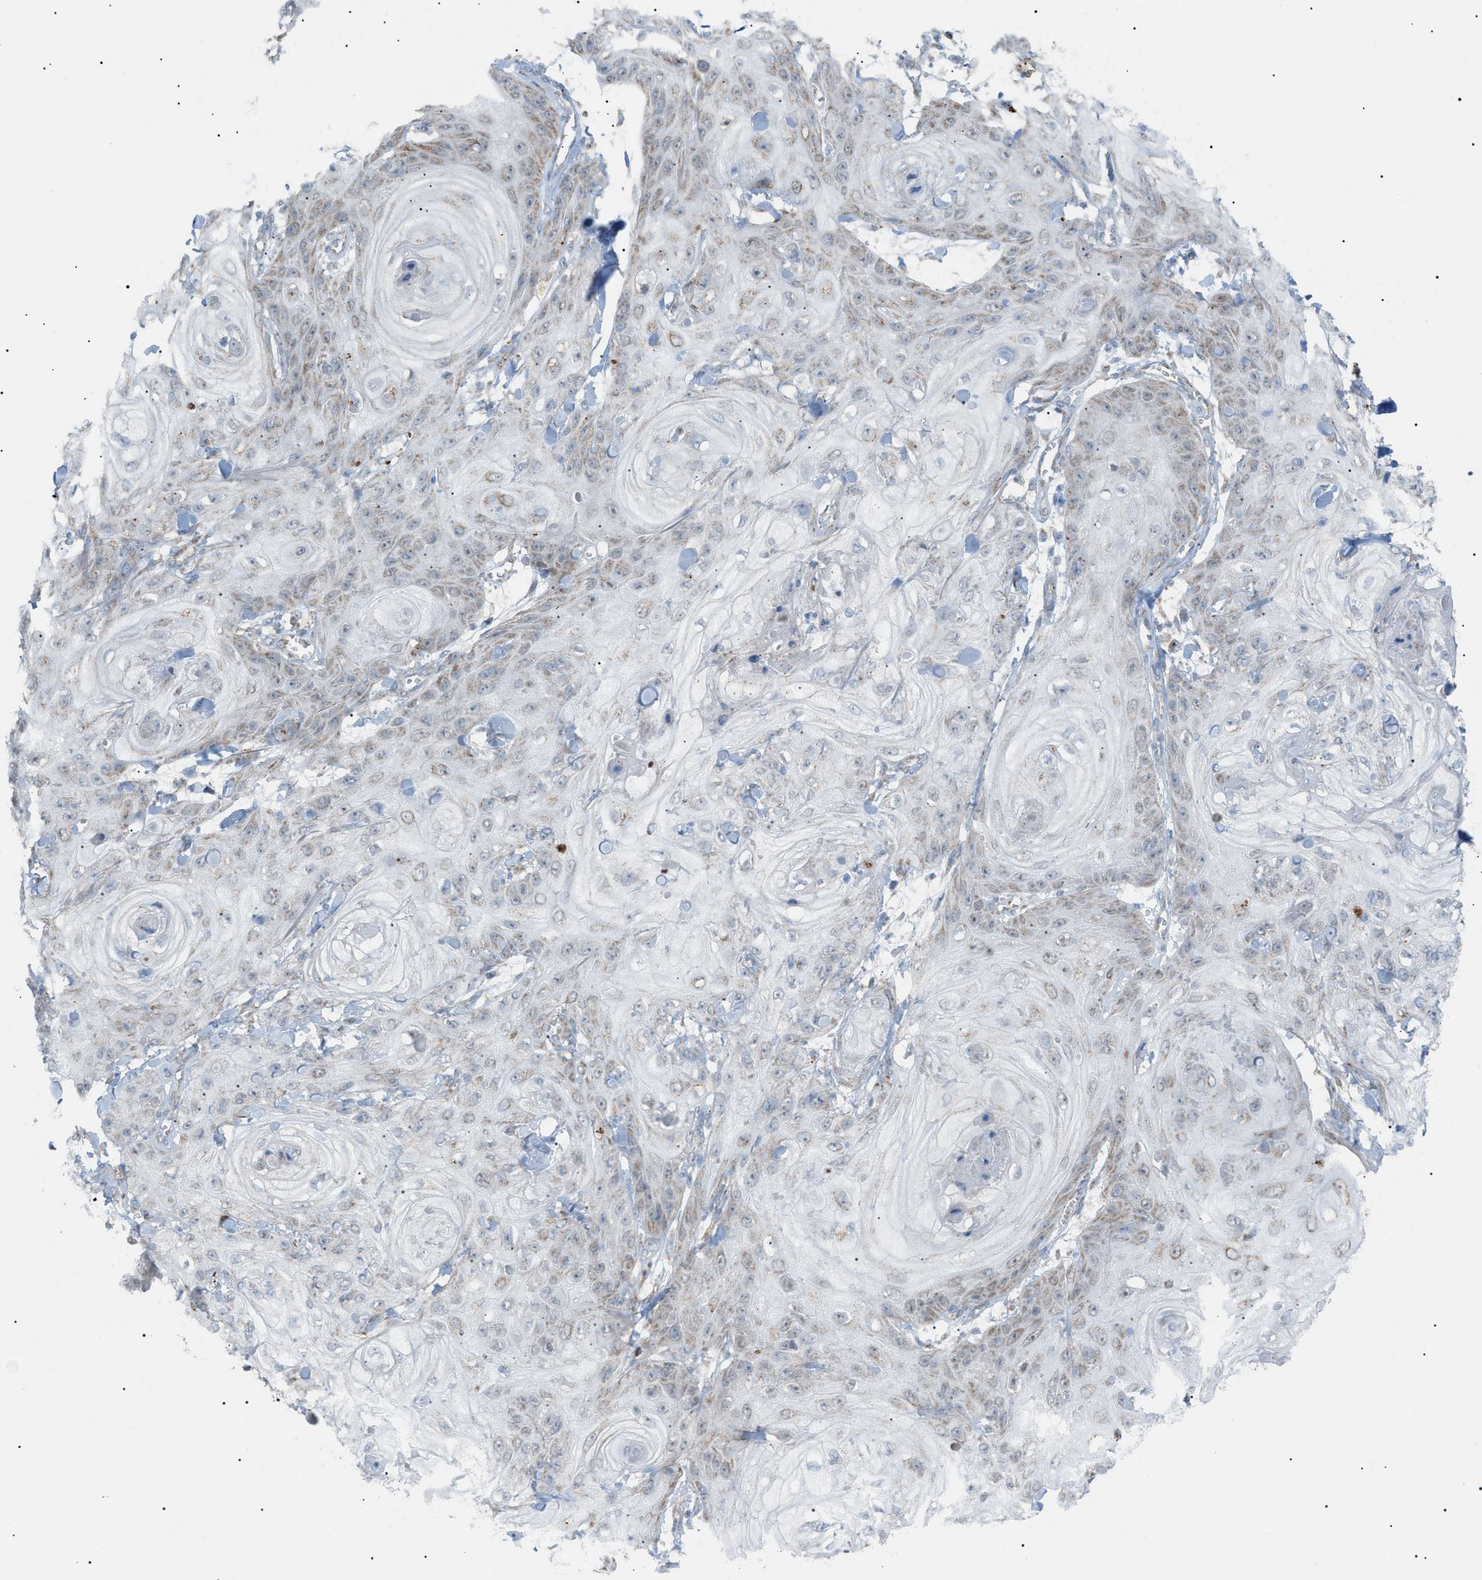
{"staining": {"intensity": "weak", "quantity": "25%-75%", "location": "cytoplasmic/membranous"}, "tissue": "skin cancer", "cell_type": "Tumor cells", "image_type": "cancer", "snomed": [{"axis": "morphology", "description": "Squamous cell carcinoma, NOS"}, {"axis": "topography", "description": "Skin"}], "caption": "Immunohistochemical staining of human skin cancer (squamous cell carcinoma) shows weak cytoplasmic/membranous protein positivity in about 25%-75% of tumor cells. The staining was performed using DAB, with brown indicating positive protein expression. Nuclei are stained blue with hematoxylin.", "gene": "ZNF516", "patient": {"sex": "male", "age": 74}}